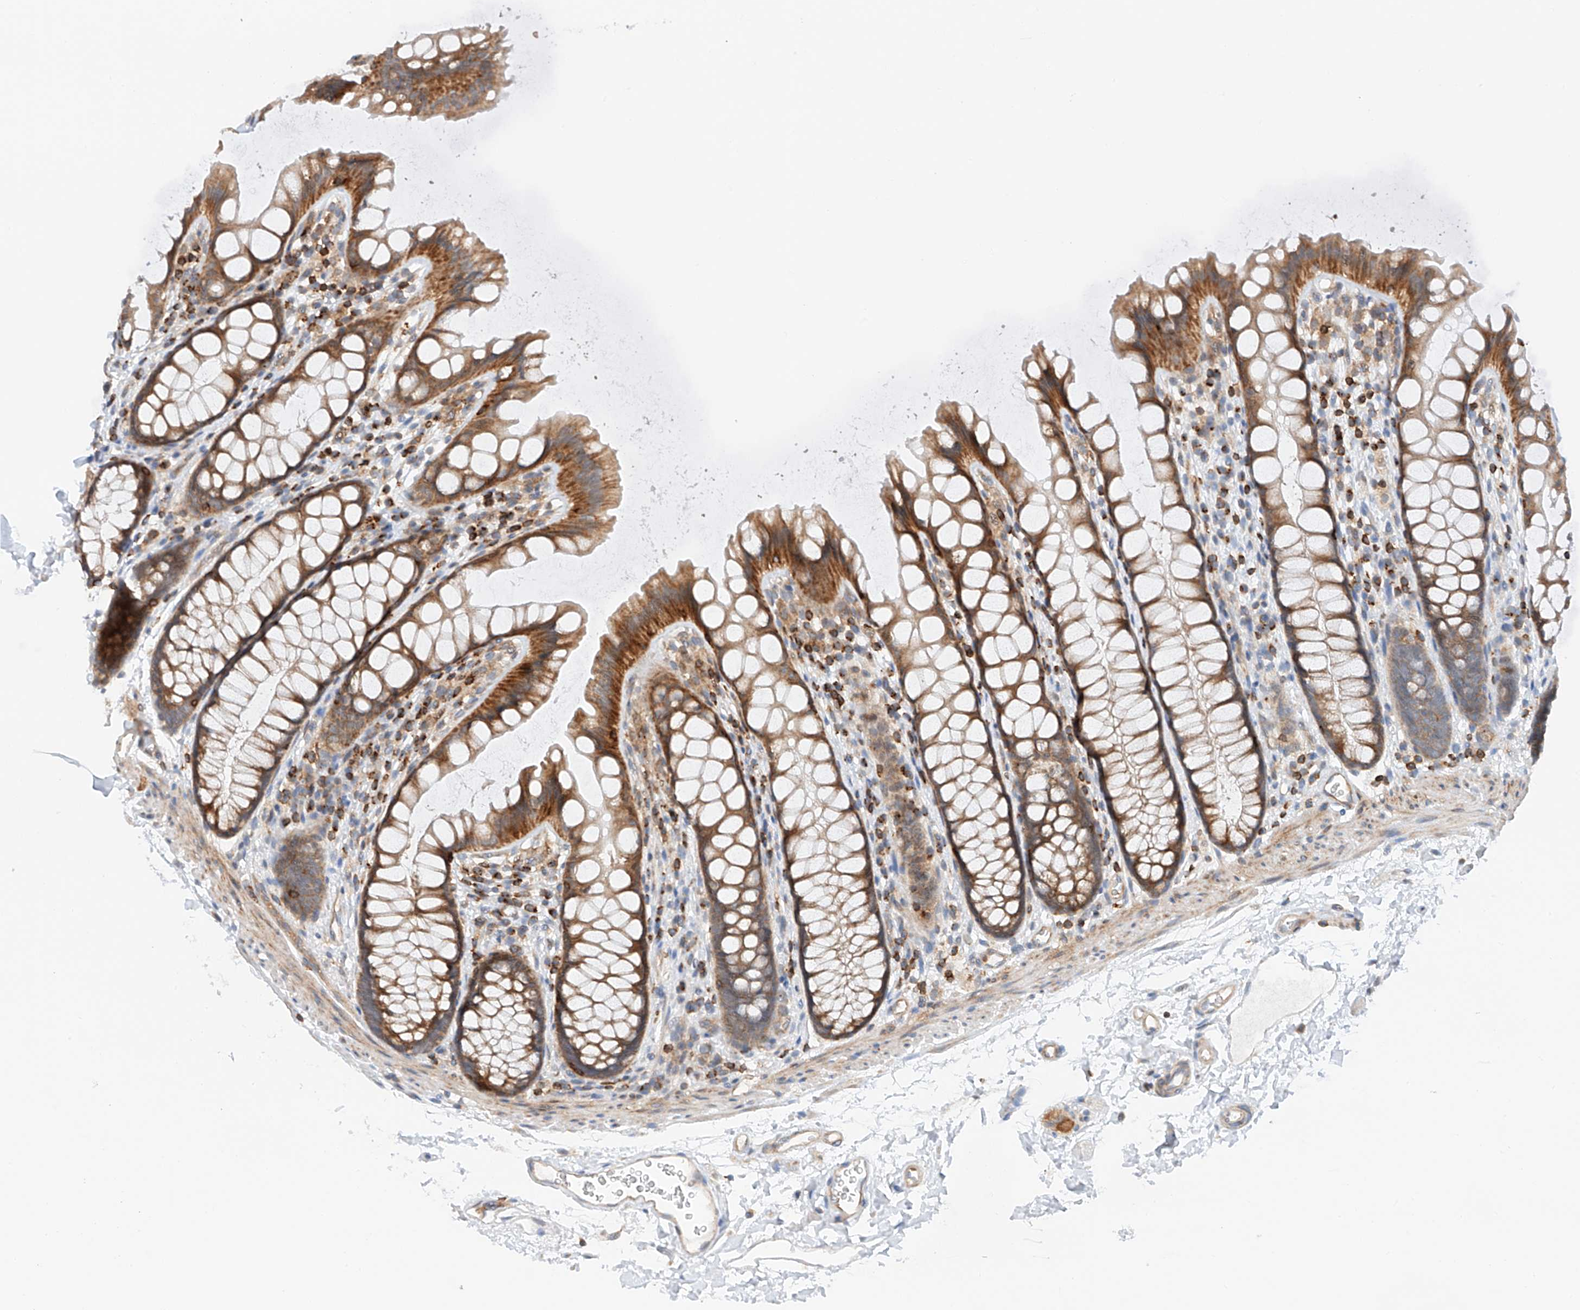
{"staining": {"intensity": "moderate", "quantity": ">75%", "location": "cytoplasmic/membranous"}, "tissue": "rectum", "cell_type": "Glandular cells", "image_type": "normal", "snomed": [{"axis": "morphology", "description": "Normal tissue, NOS"}, {"axis": "topography", "description": "Rectum"}], "caption": "Brown immunohistochemical staining in benign human rectum exhibits moderate cytoplasmic/membranous positivity in approximately >75% of glandular cells.", "gene": "MFN2", "patient": {"sex": "female", "age": 65}}